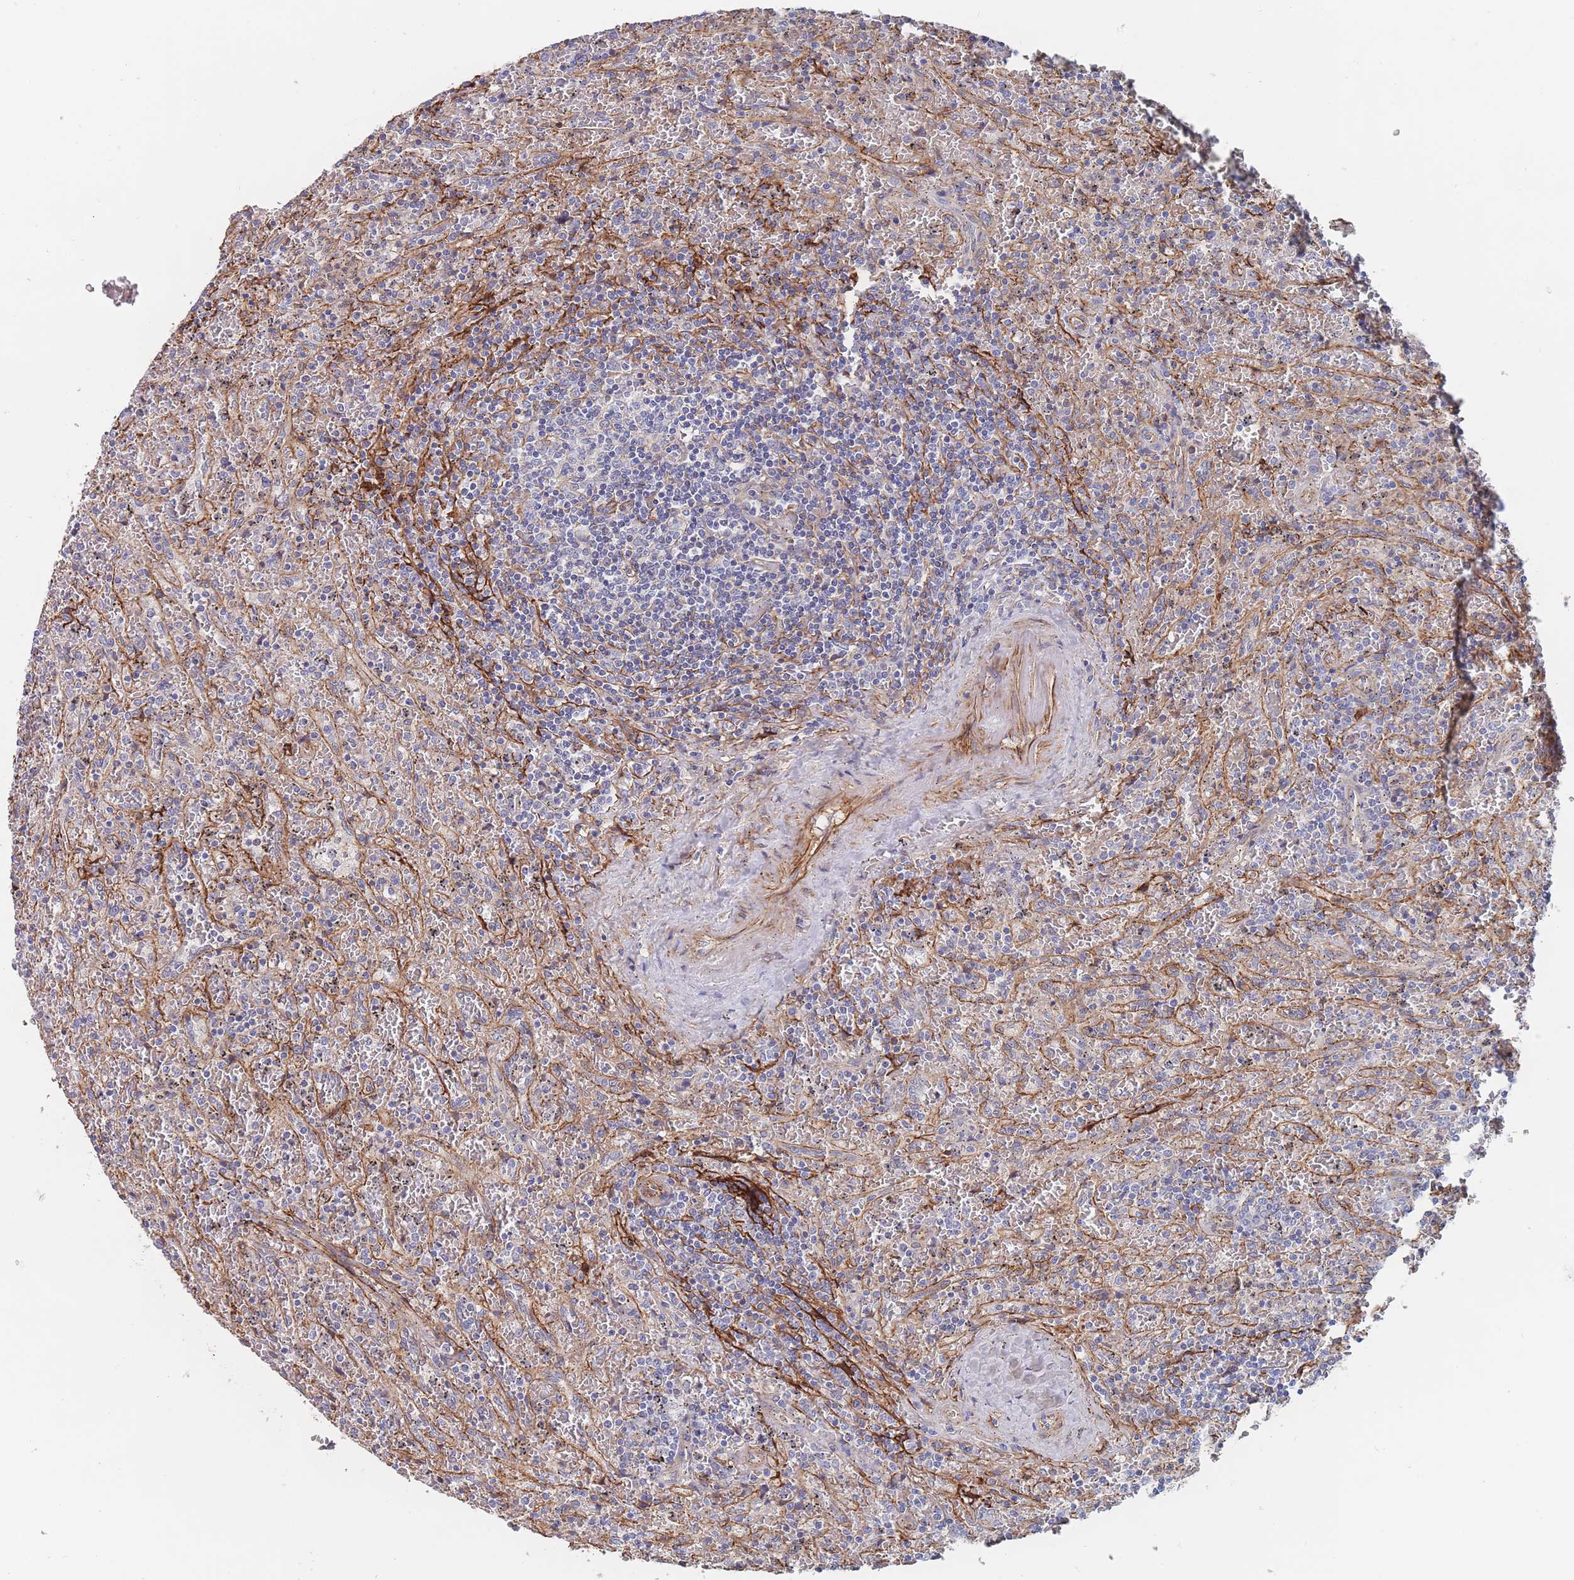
{"staining": {"intensity": "negative", "quantity": "none", "location": "none"}, "tissue": "lymphoma", "cell_type": "Tumor cells", "image_type": "cancer", "snomed": [{"axis": "morphology", "description": "Malignant lymphoma, non-Hodgkin's type, Low grade"}, {"axis": "topography", "description": "Spleen"}], "caption": "IHC of lymphoma reveals no staining in tumor cells.", "gene": "G6PC1", "patient": {"sex": "female", "age": 64}}